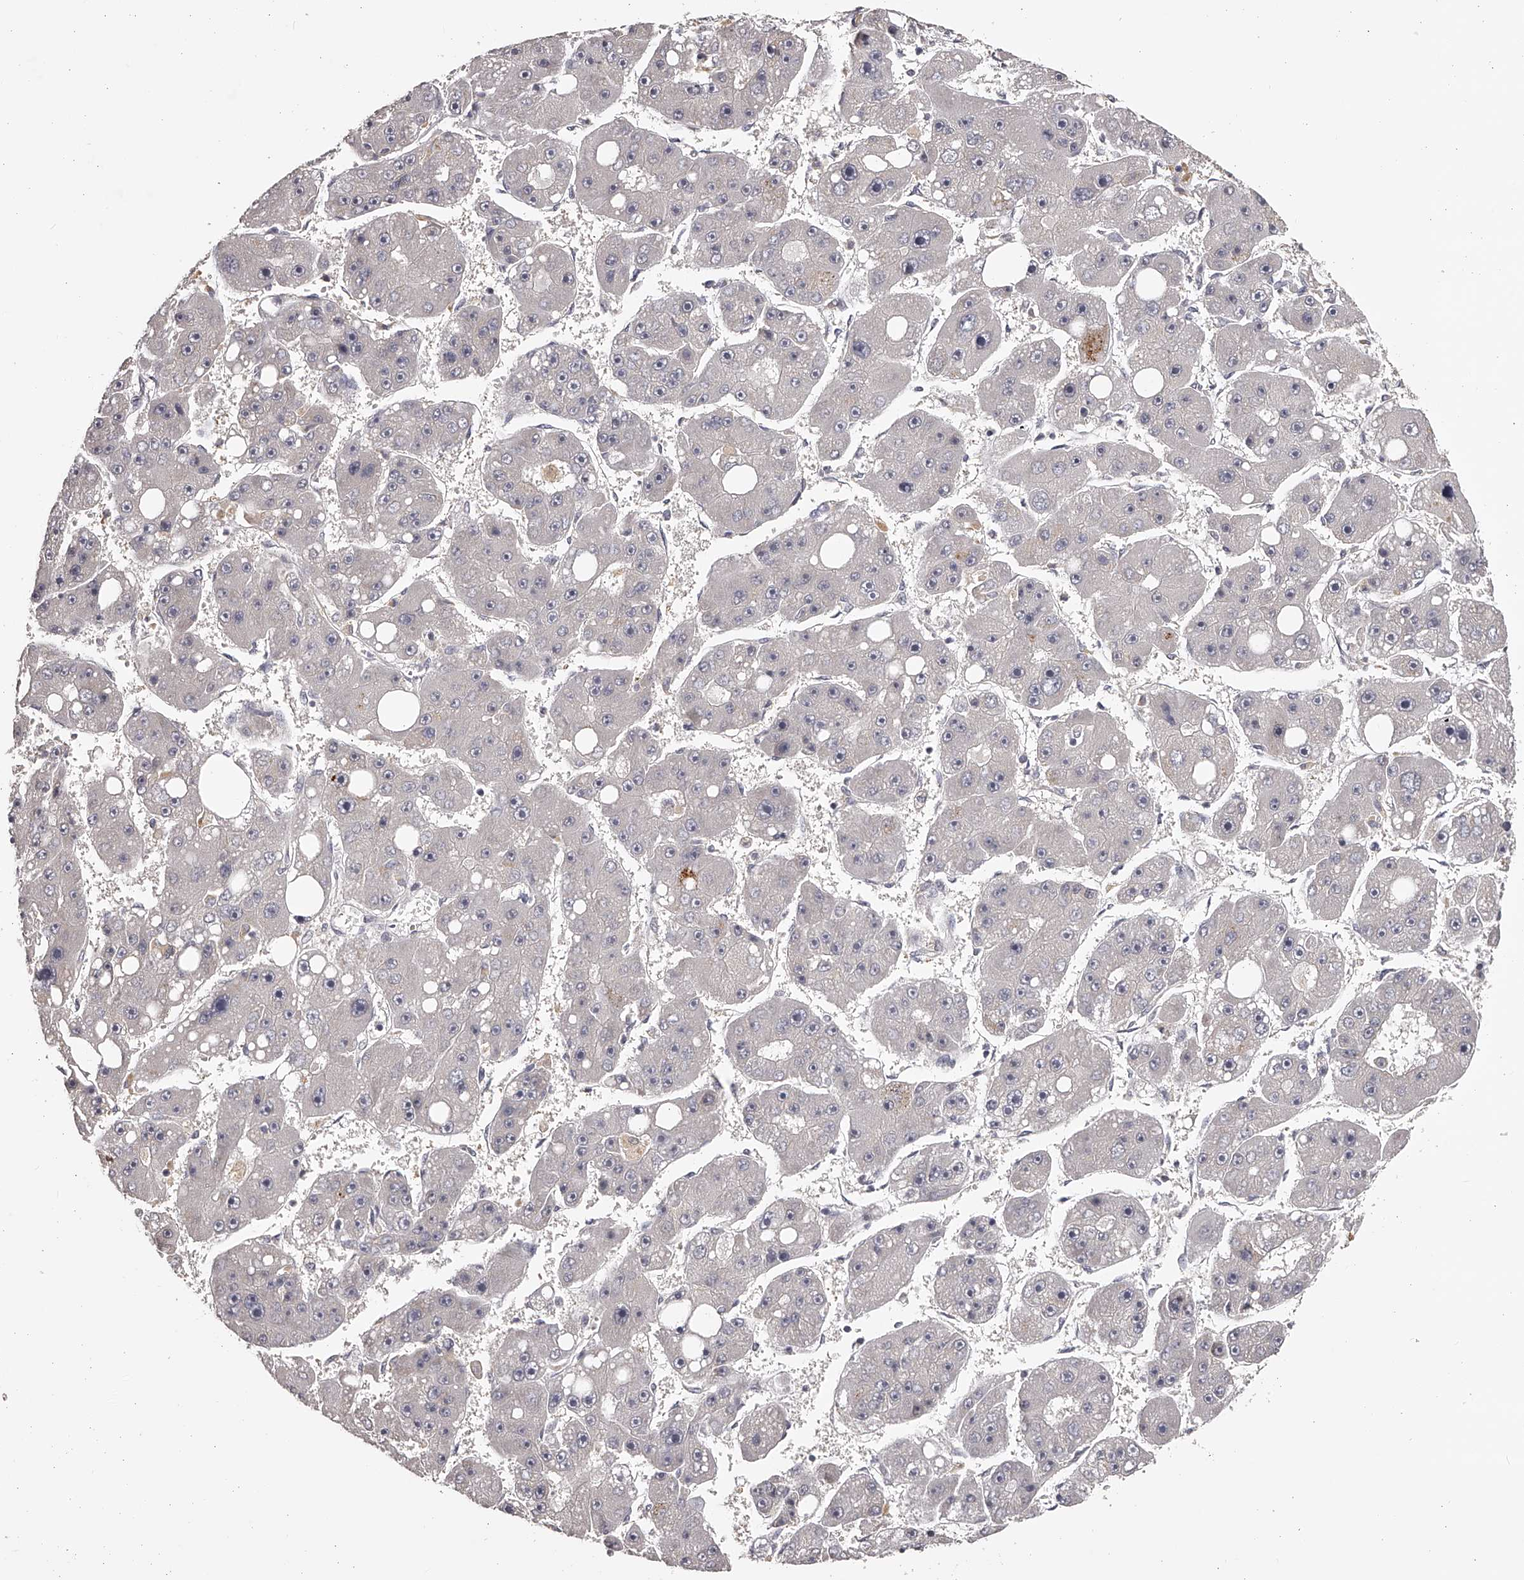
{"staining": {"intensity": "negative", "quantity": "none", "location": "none"}, "tissue": "liver cancer", "cell_type": "Tumor cells", "image_type": "cancer", "snomed": [{"axis": "morphology", "description": "Carcinoma, Hepatocellular, NOS"}, {"axis": "topography", "description": "Liver"}], "caption": "A micrograph of liver hepatocellular carcinoma stained for a protein reveals no brown staining in tumor cells. (DAB (3,3'-diaminobenzidine) IHC with hematoxylin counter stain).", "gene": "TNN", "patient": {"sex": "female", "age": 61}}